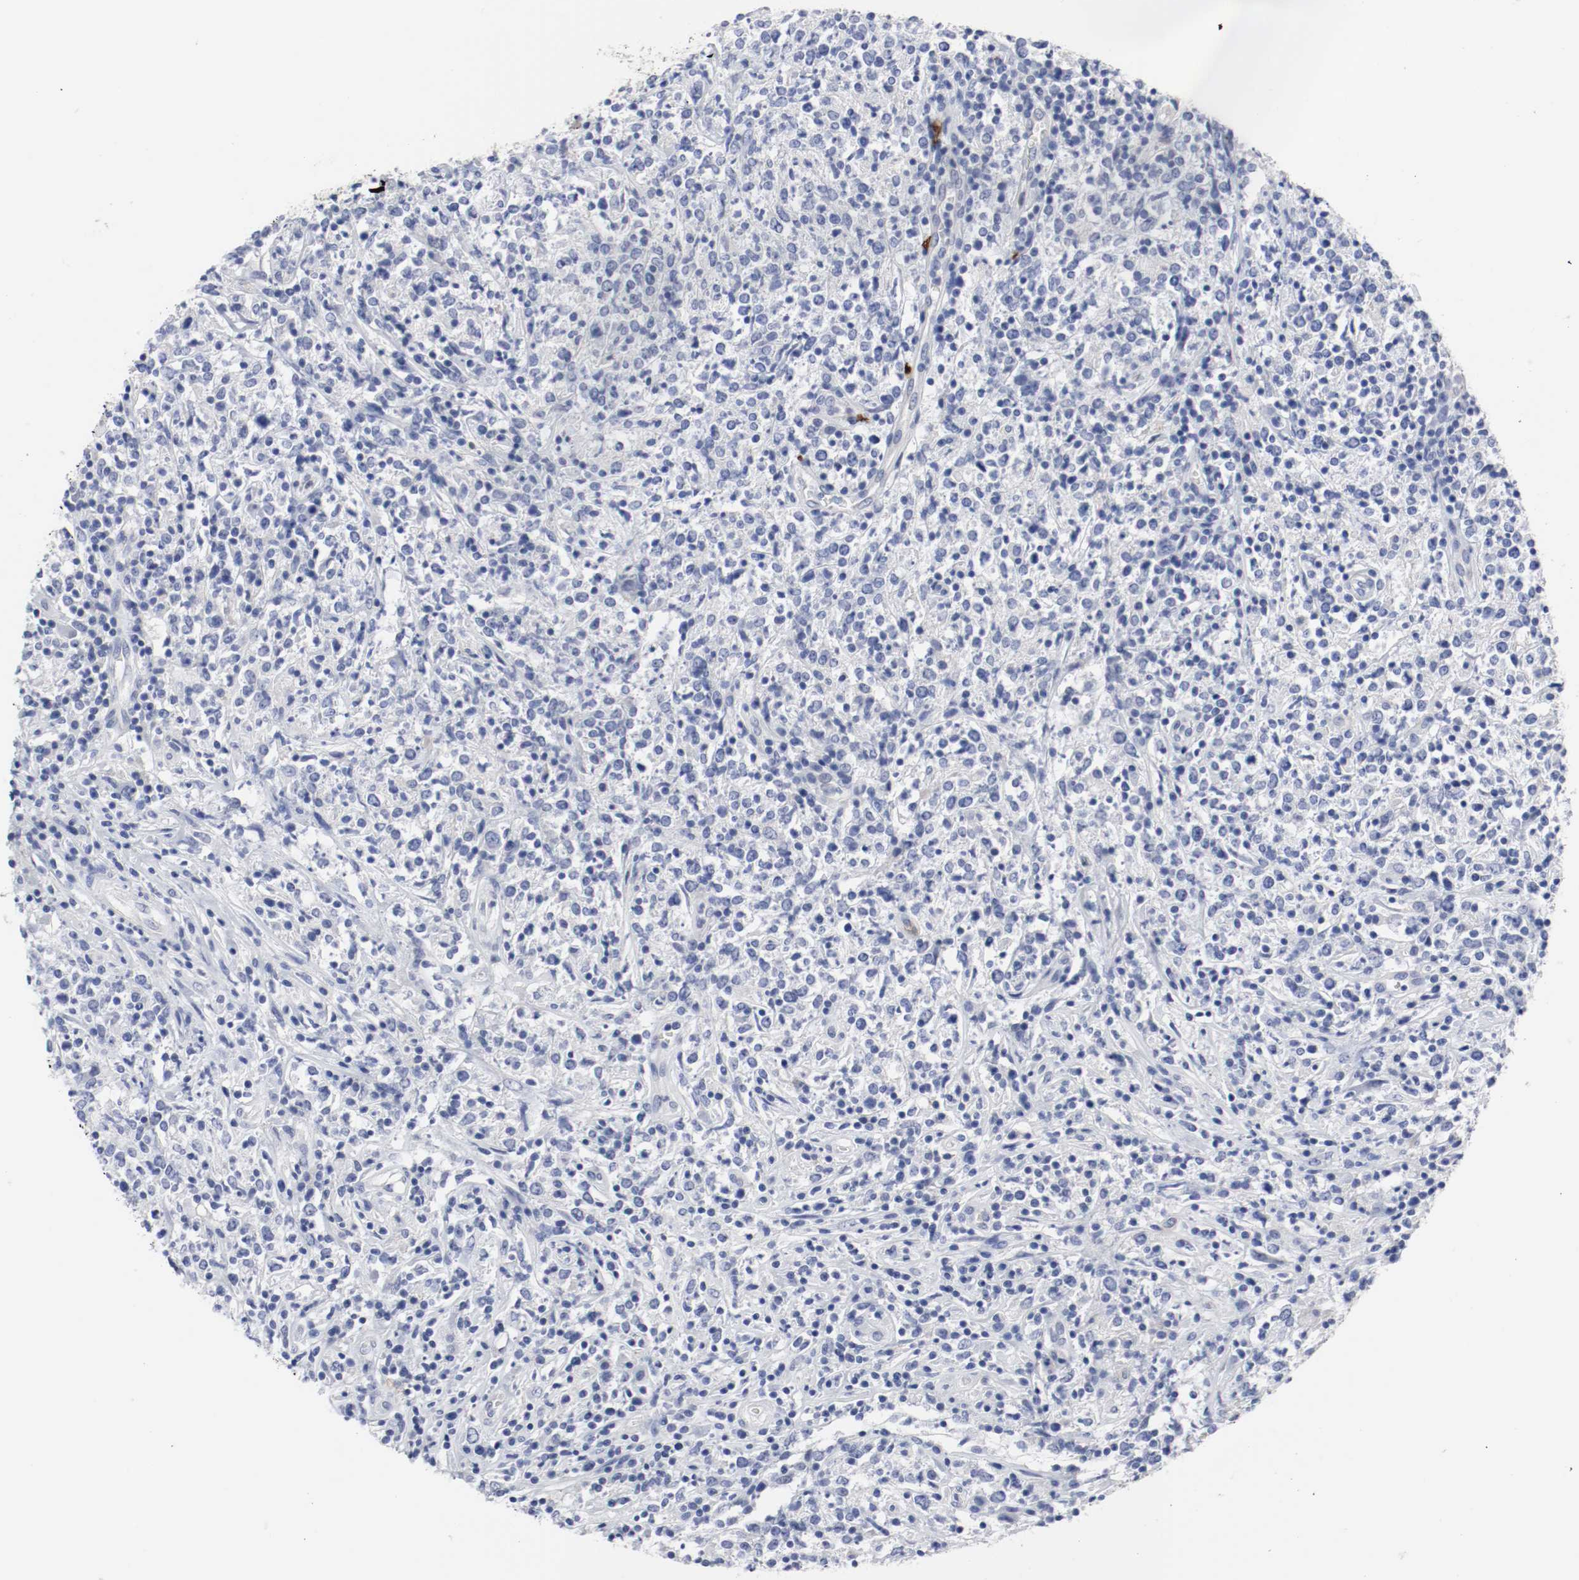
{"staining": {"intensity": "negative", "quantity": "none", "location": "none"}, "tissue": "lymphoma", "cell_type": "Tumor cells", "image_type": "cancer", "snomed": [{"axis": "morphology", "description": "Malignant lymphoma, non-Hodgkin's type, High grade"}, {"axis": "topography", "description": "Lymph node"}], "caption": "Immunohistochemistry histopathology image of human high-grade malignant lymphoma, non-Hodgkin's type stained for a protein (brown), which displays no expression in tumor cells.", "gene": "KIT", "patient": {"sex": "female", "age": 84}}